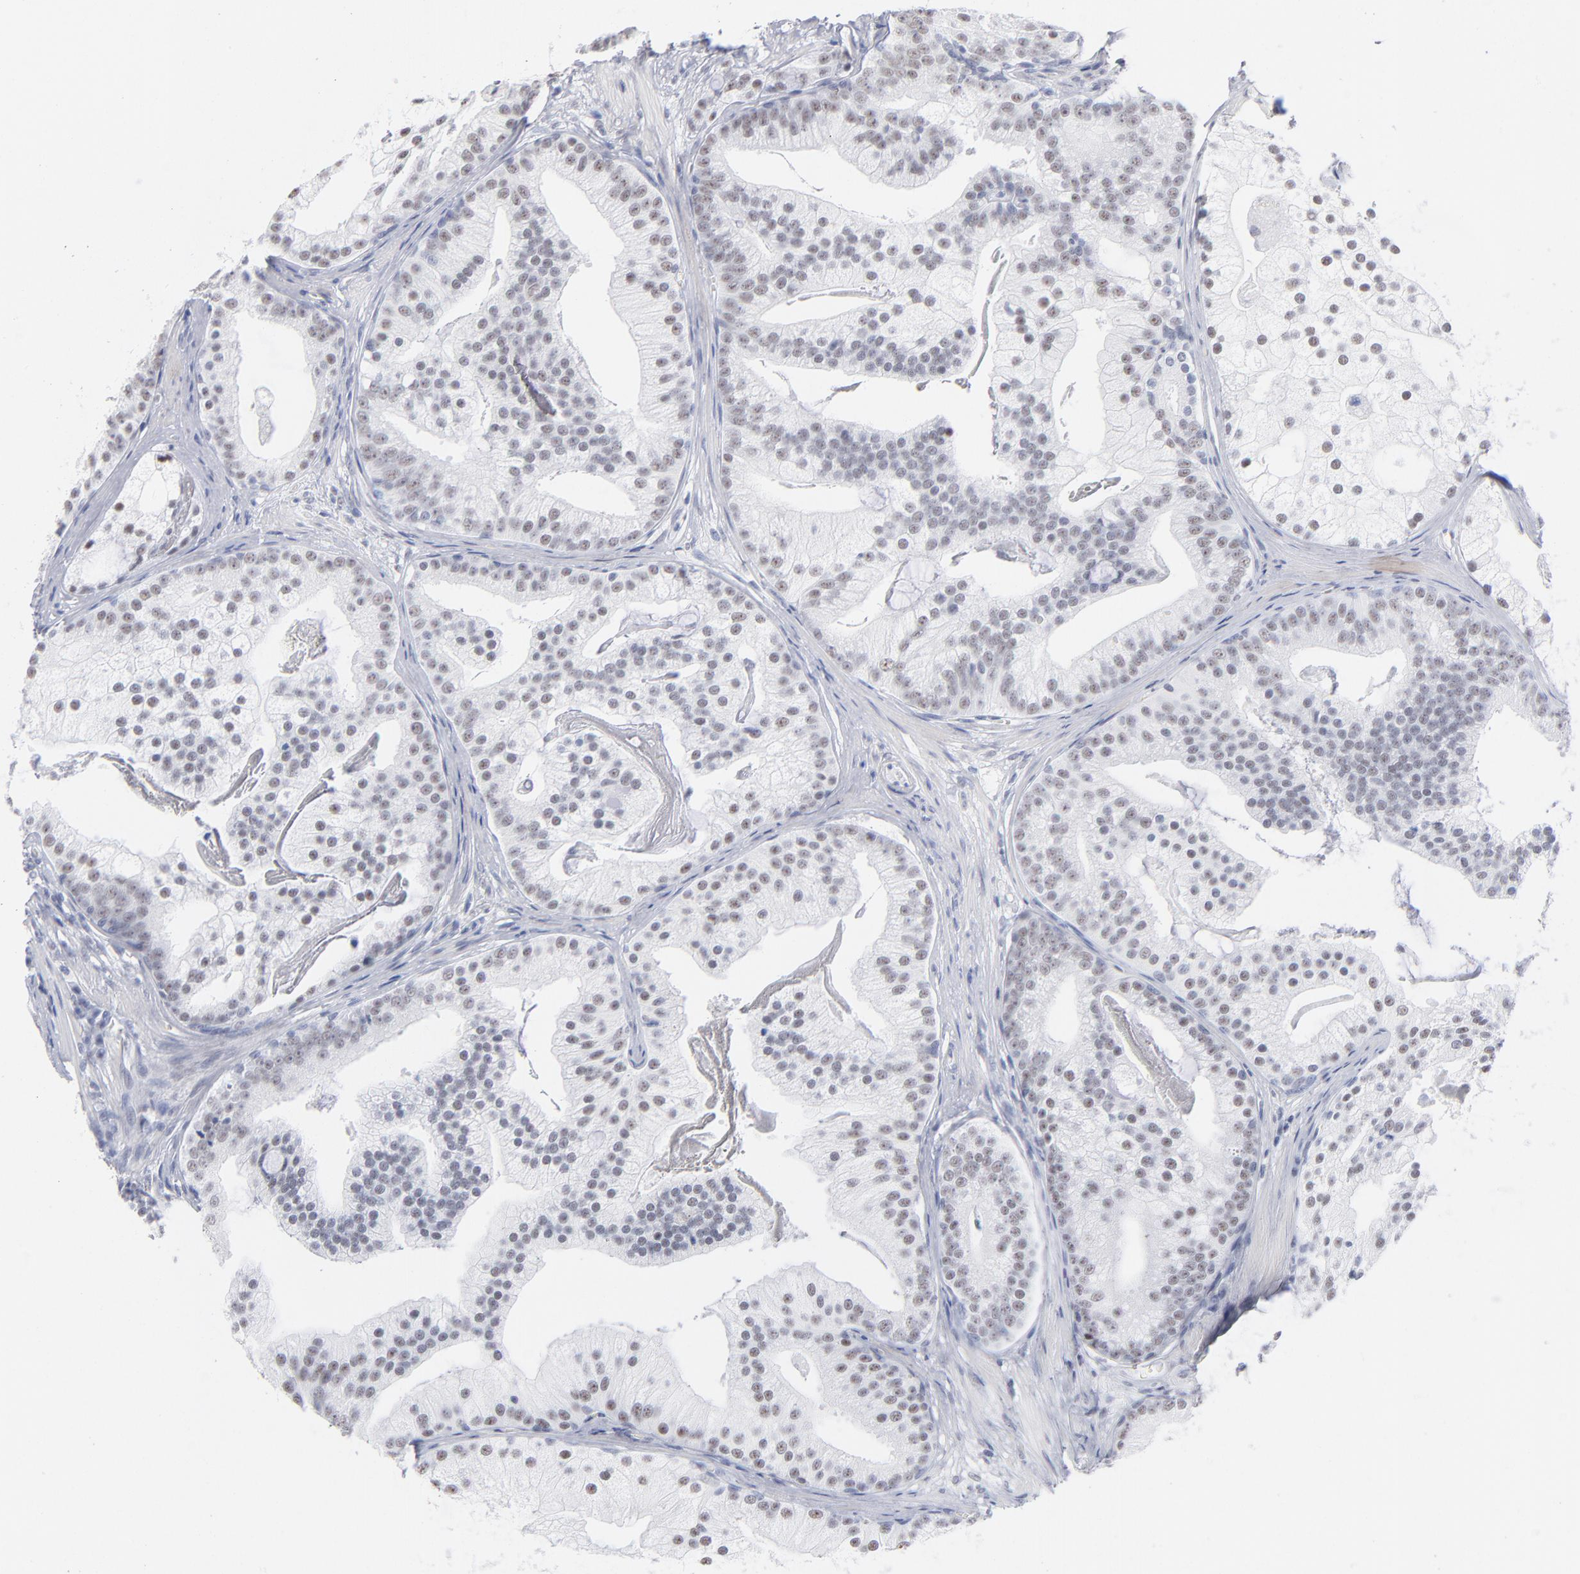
{"staining": {"intensity": "weak", "quantity": "25%-75%", "location": "nuclear"}, "tissue": "prostate cancer", "cell_type": "Tumor cells", "image_type": "cancer", "snomed": [{"axis": "morphology", "description": "Adenocarcinoma, Low grade"}, {"axis": "topography", "description": "Prostate"}], "caption": "There is low levels of weak nuclear positivity in tumor cells of prostate adenocarcinoma (low-grade), as demonstrated by immunohistochemical staining (brown color).", "gene": "SNRPB", "patient": {"sex": "male", "age": 58}}